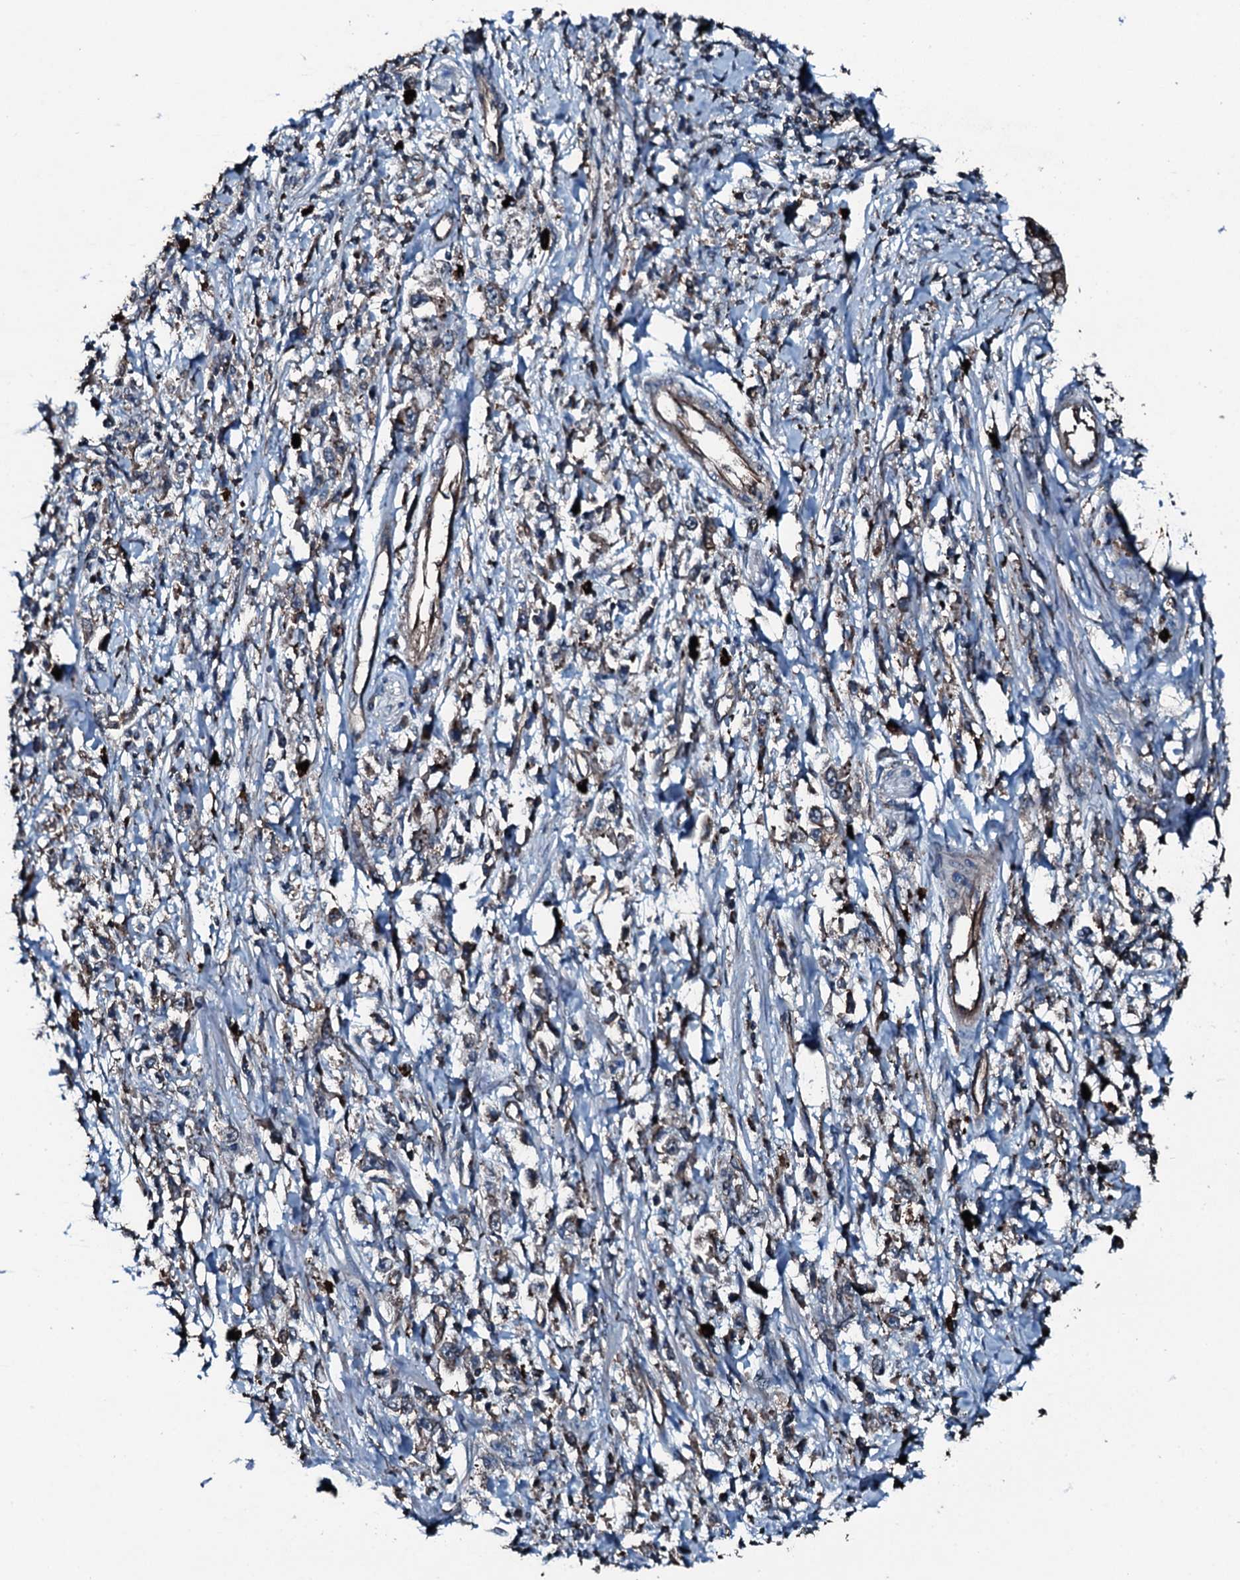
{"staining": {"intensity": "weak", "quantity": "<25%", "location": "cytoplasmic/membranous"}, "tissue": "stomach cancer", "cell_type": "Tumor cells", "image_type": "cancer", "snomed": [{"axis": "morphology", "description": "Adenocarcinoma, NOS"}, {"axis": "topography", "description": "Stomach"}], "caption": "Protein analysis of adenocarcinoma (stomach) demonstrates no significant positivity in tumor cells.", "gene": "SLC25A38", "patient": {"sex": "female", "age": 59}}